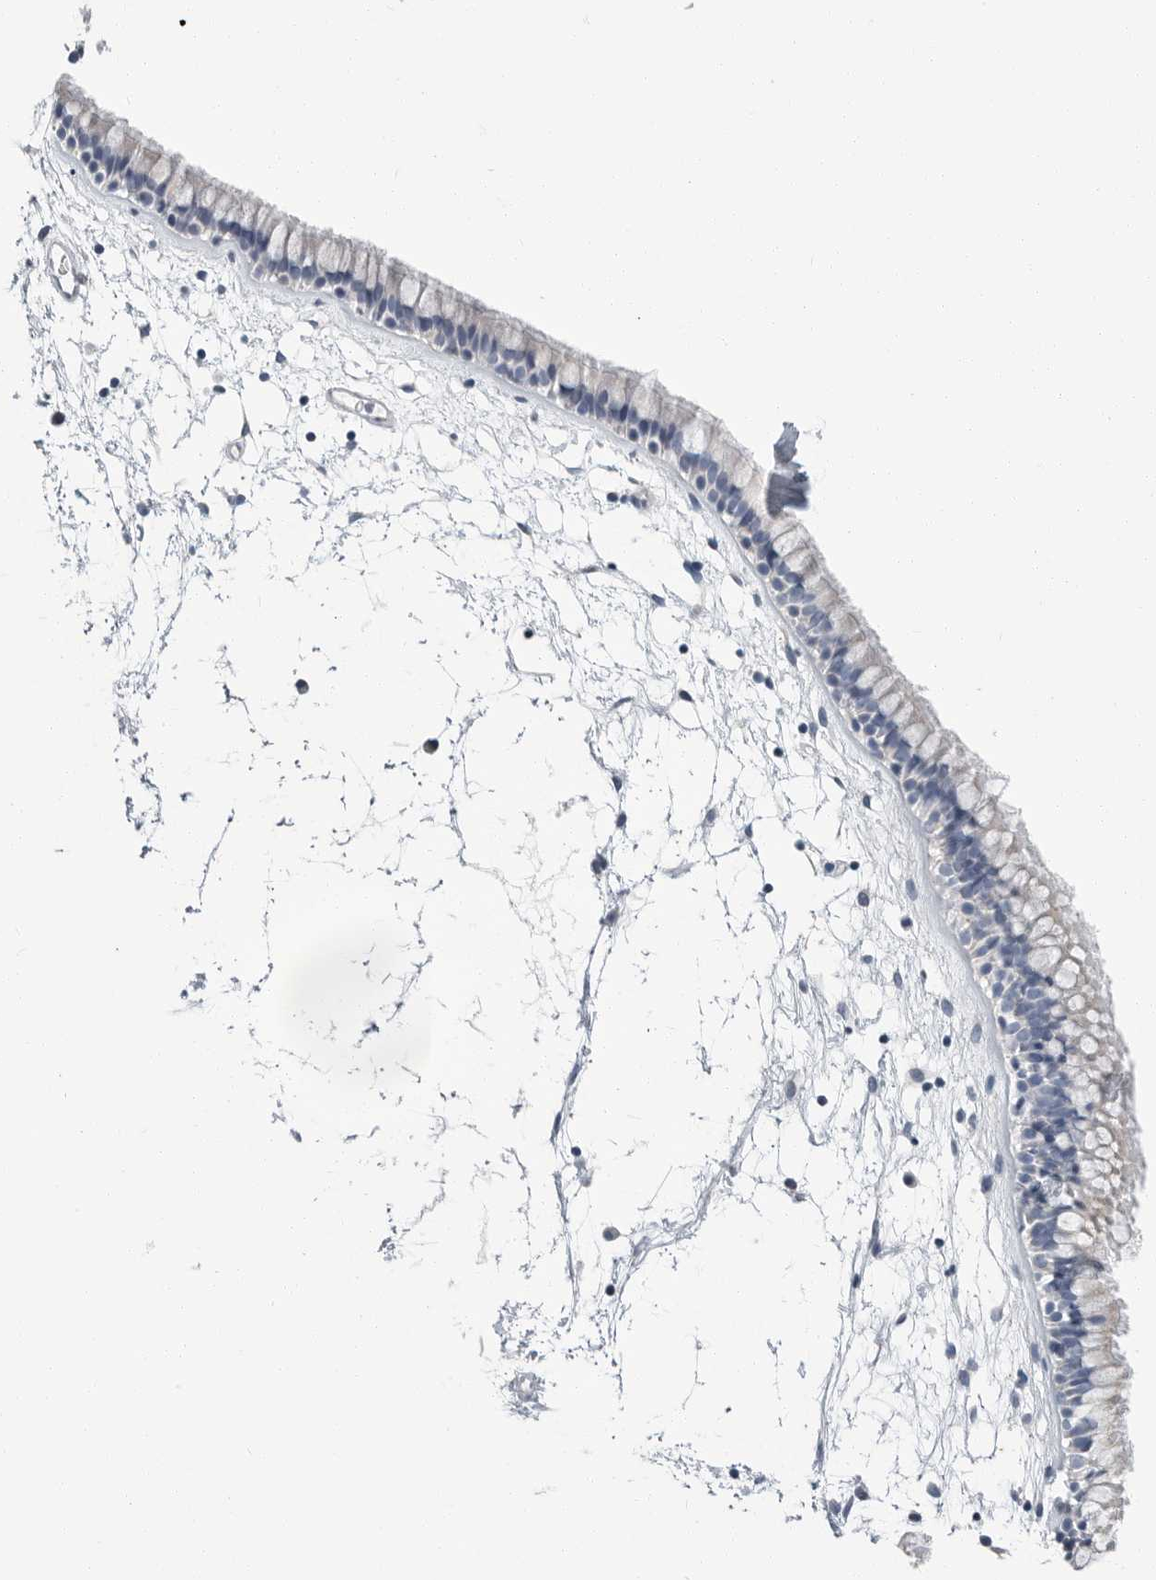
{"staining": {"intensity": "negative", "quantity": "none", "location": "none"}, "tissue": "nasopharynx", "cell_type": "Respiratory epithelial cells", "image_type": "normal", "snomed": [{"axis": "morphology", "description": "Normal tissue, NOS"}, {"axis": "morphology", "description": "Inflammation, NOS"}, {"axis": "topography", "description": "Nasopharynx"}], "caption": "The histopathology image exhibits no staining of respiratory epithelial cells in benign nasopharynx.", "gene": "PLN", "patient": {"sex": "male", "age": 48}}